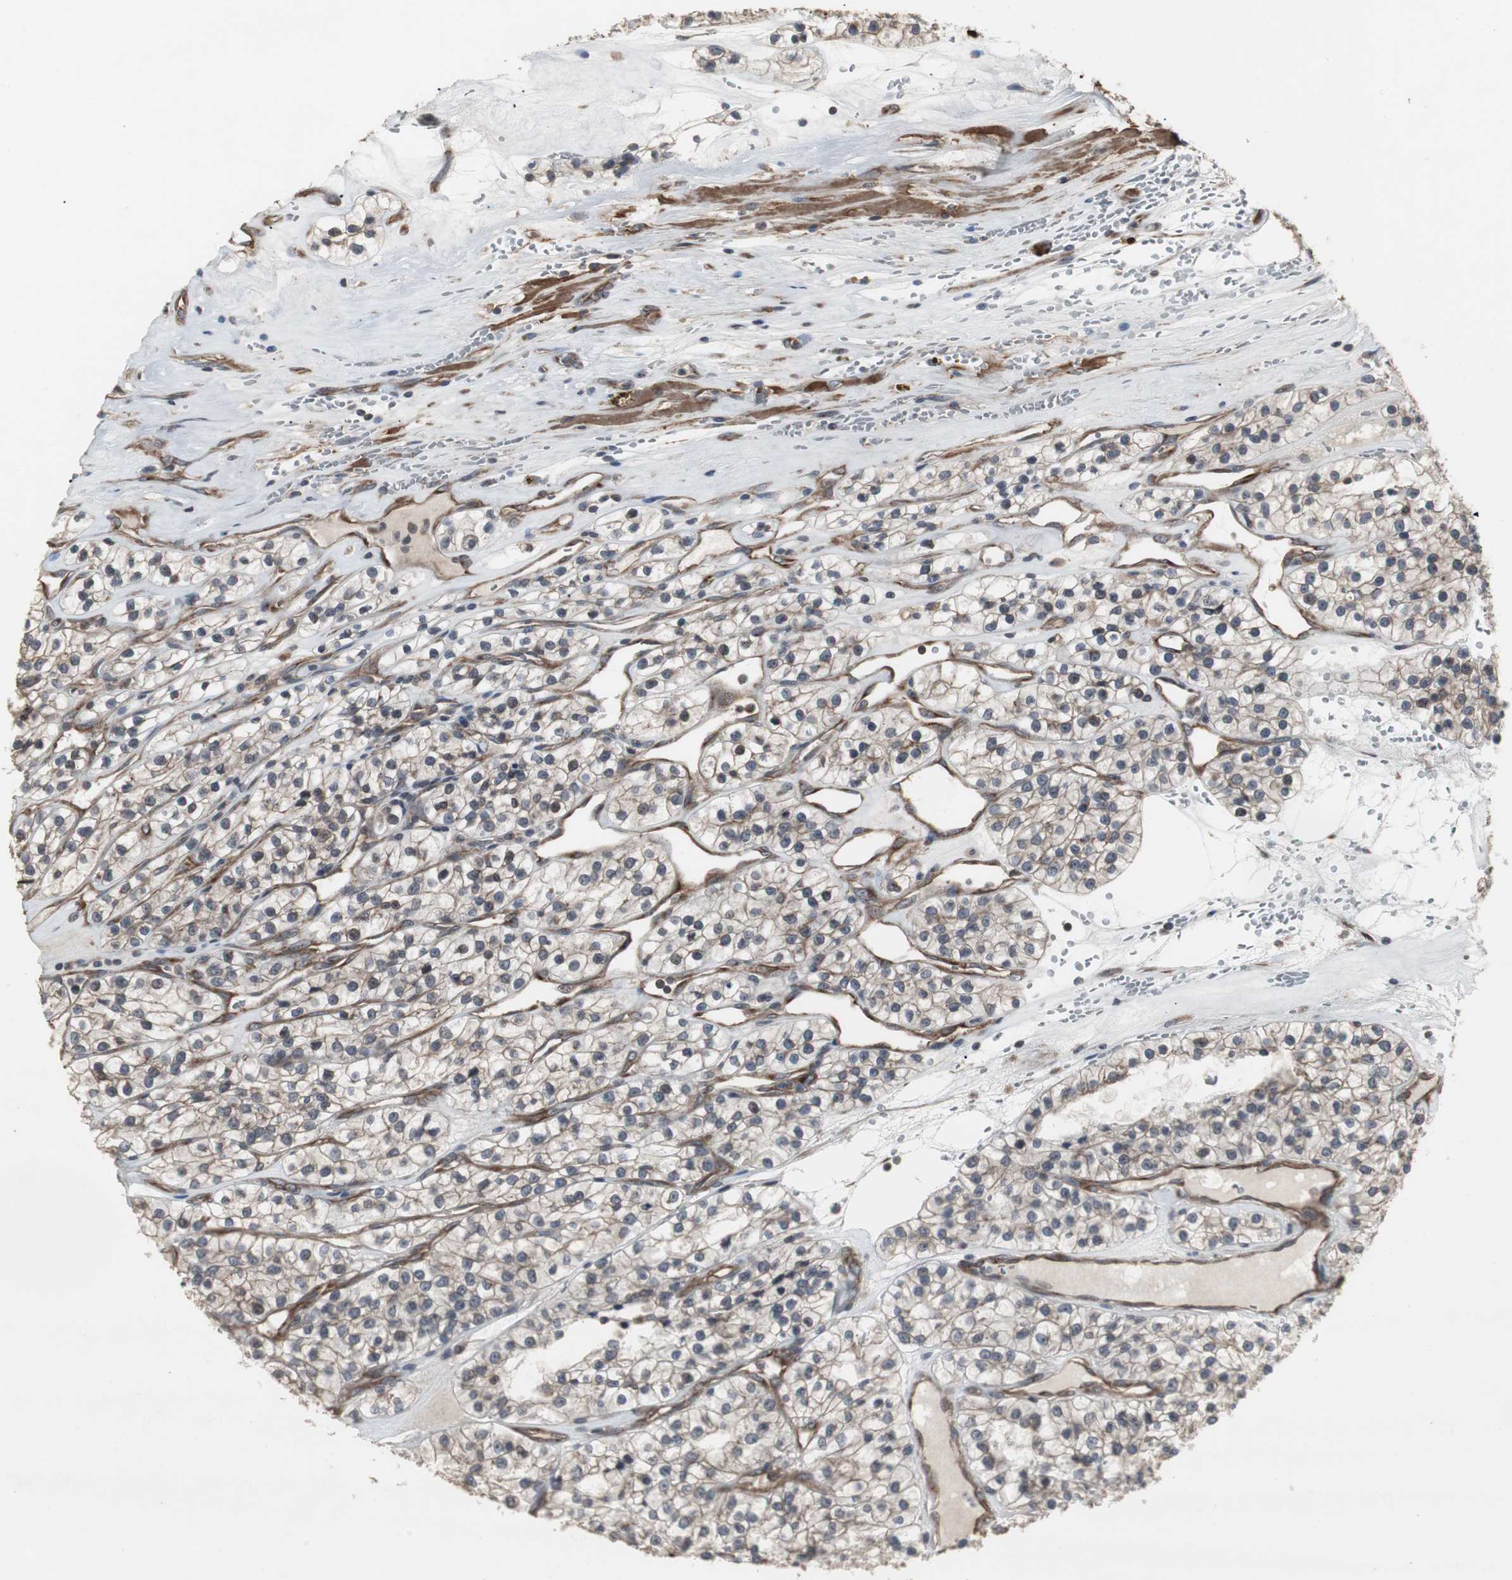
{"staining": {"intensity": "weak", "quantity": "25%-75%", "location": "cytoplasmic/membranous"}, "tissue": "renal cancer", "cell_type": "Tumor cells", "image_type": "cancer", "snomed": [{"axis": "morphology", "description": "Adenocarcinoma, NOS"}, {"axis": "topography", "description": "Kidney"}], "caption": "Weak cytoplasmic/membranous positivity for a protein is identified in about 25%-75% of tumor cells of adenocarcinoma (renal) using immunohistochemistry.", "gene": "ATP2B2", "patient": {"sex": "female", "age": 57}}